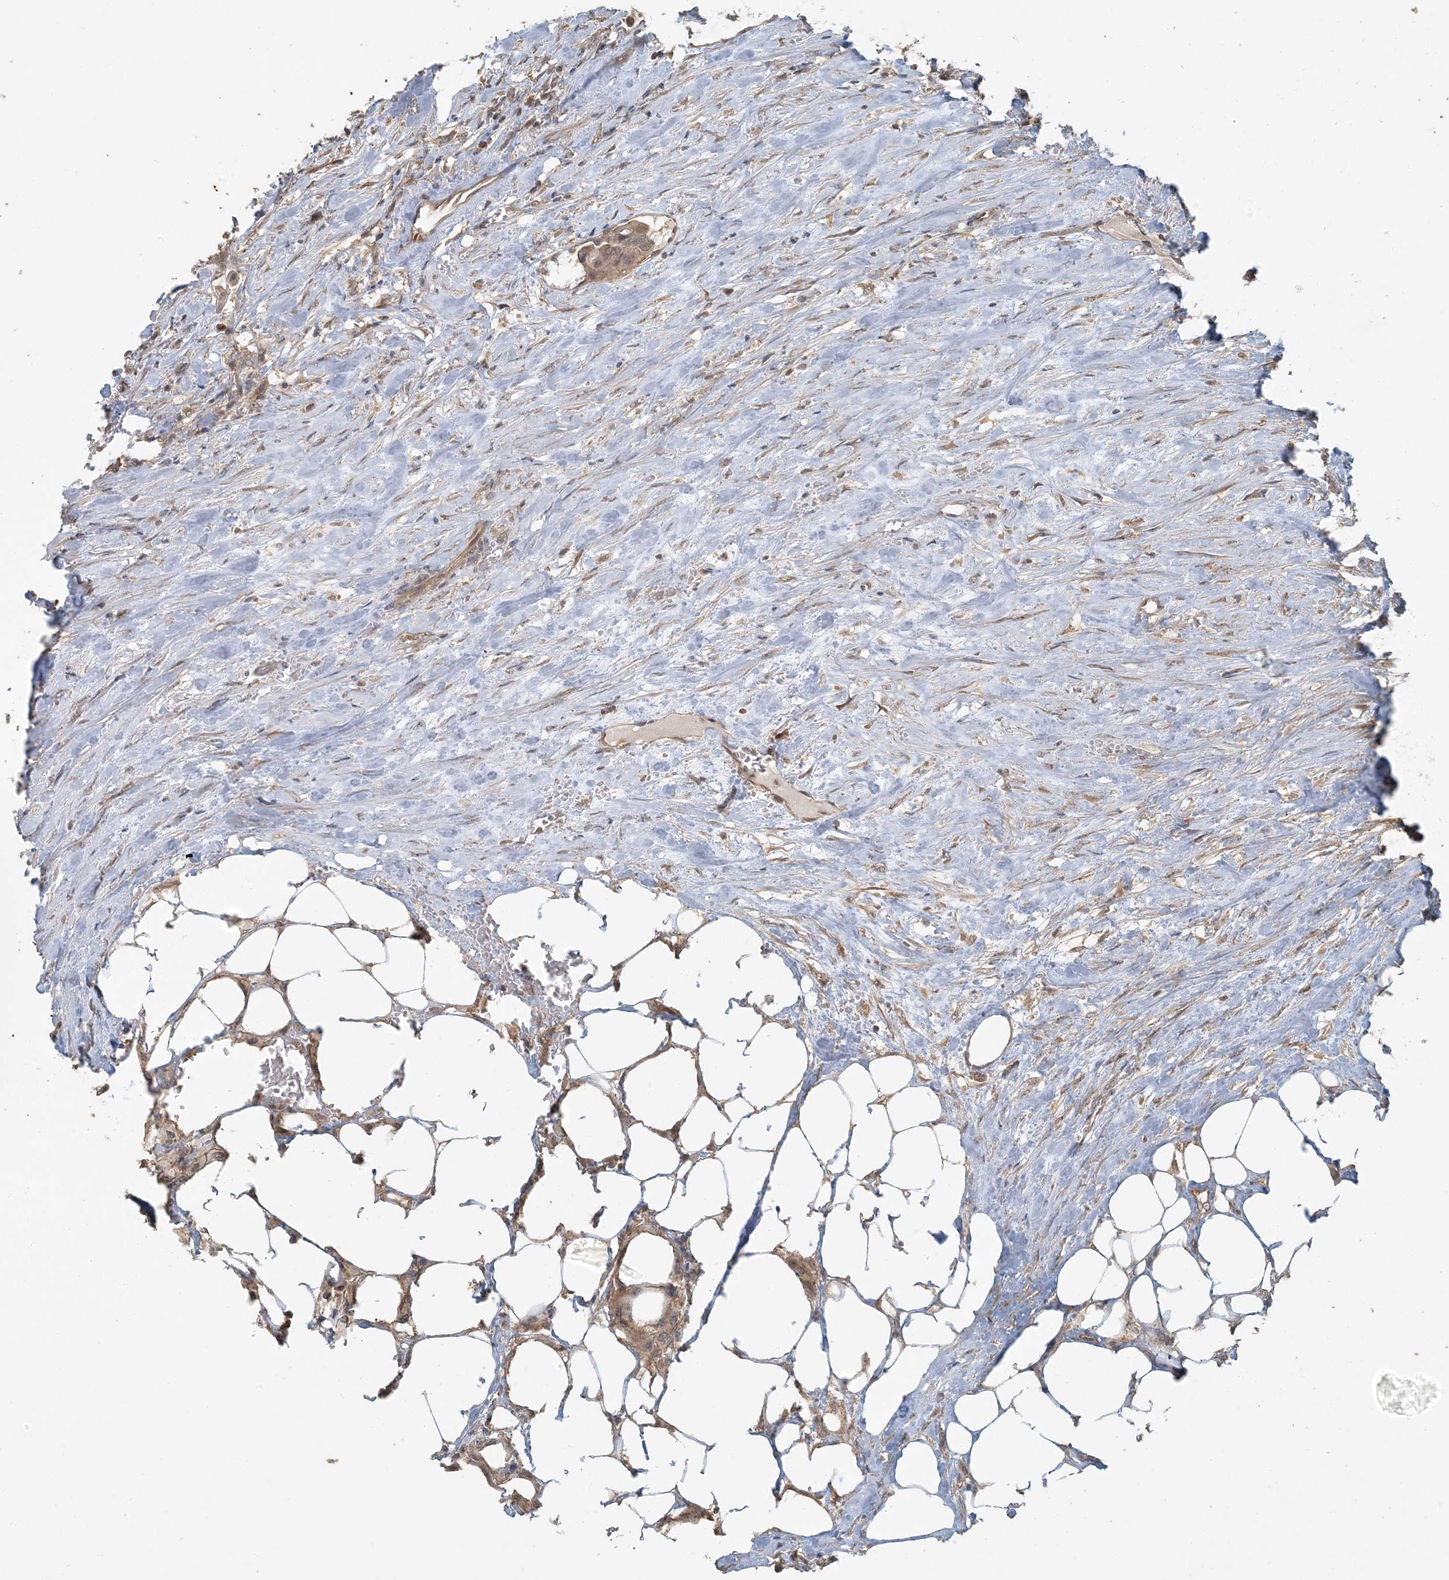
{"staining": {"intensity": "moderate", "quantity": ">75%", "location": "cytoplasmic/membranous"}, "tissue": "urothelial cancer", "cell_type": "Tumor cells", "image_type": "cancer", "snomed": [{"axis": "morphology", "description": "Urothelial carcinoma, High grade"}, {"axis": "topography", "description": "Urinary bladder"}], "caption": "Urothelial cancer stained with a protein marker reveals moderate staining in tumor cells.", "gene": "AK9", "patient": {"sex": "male", "age": 64}}